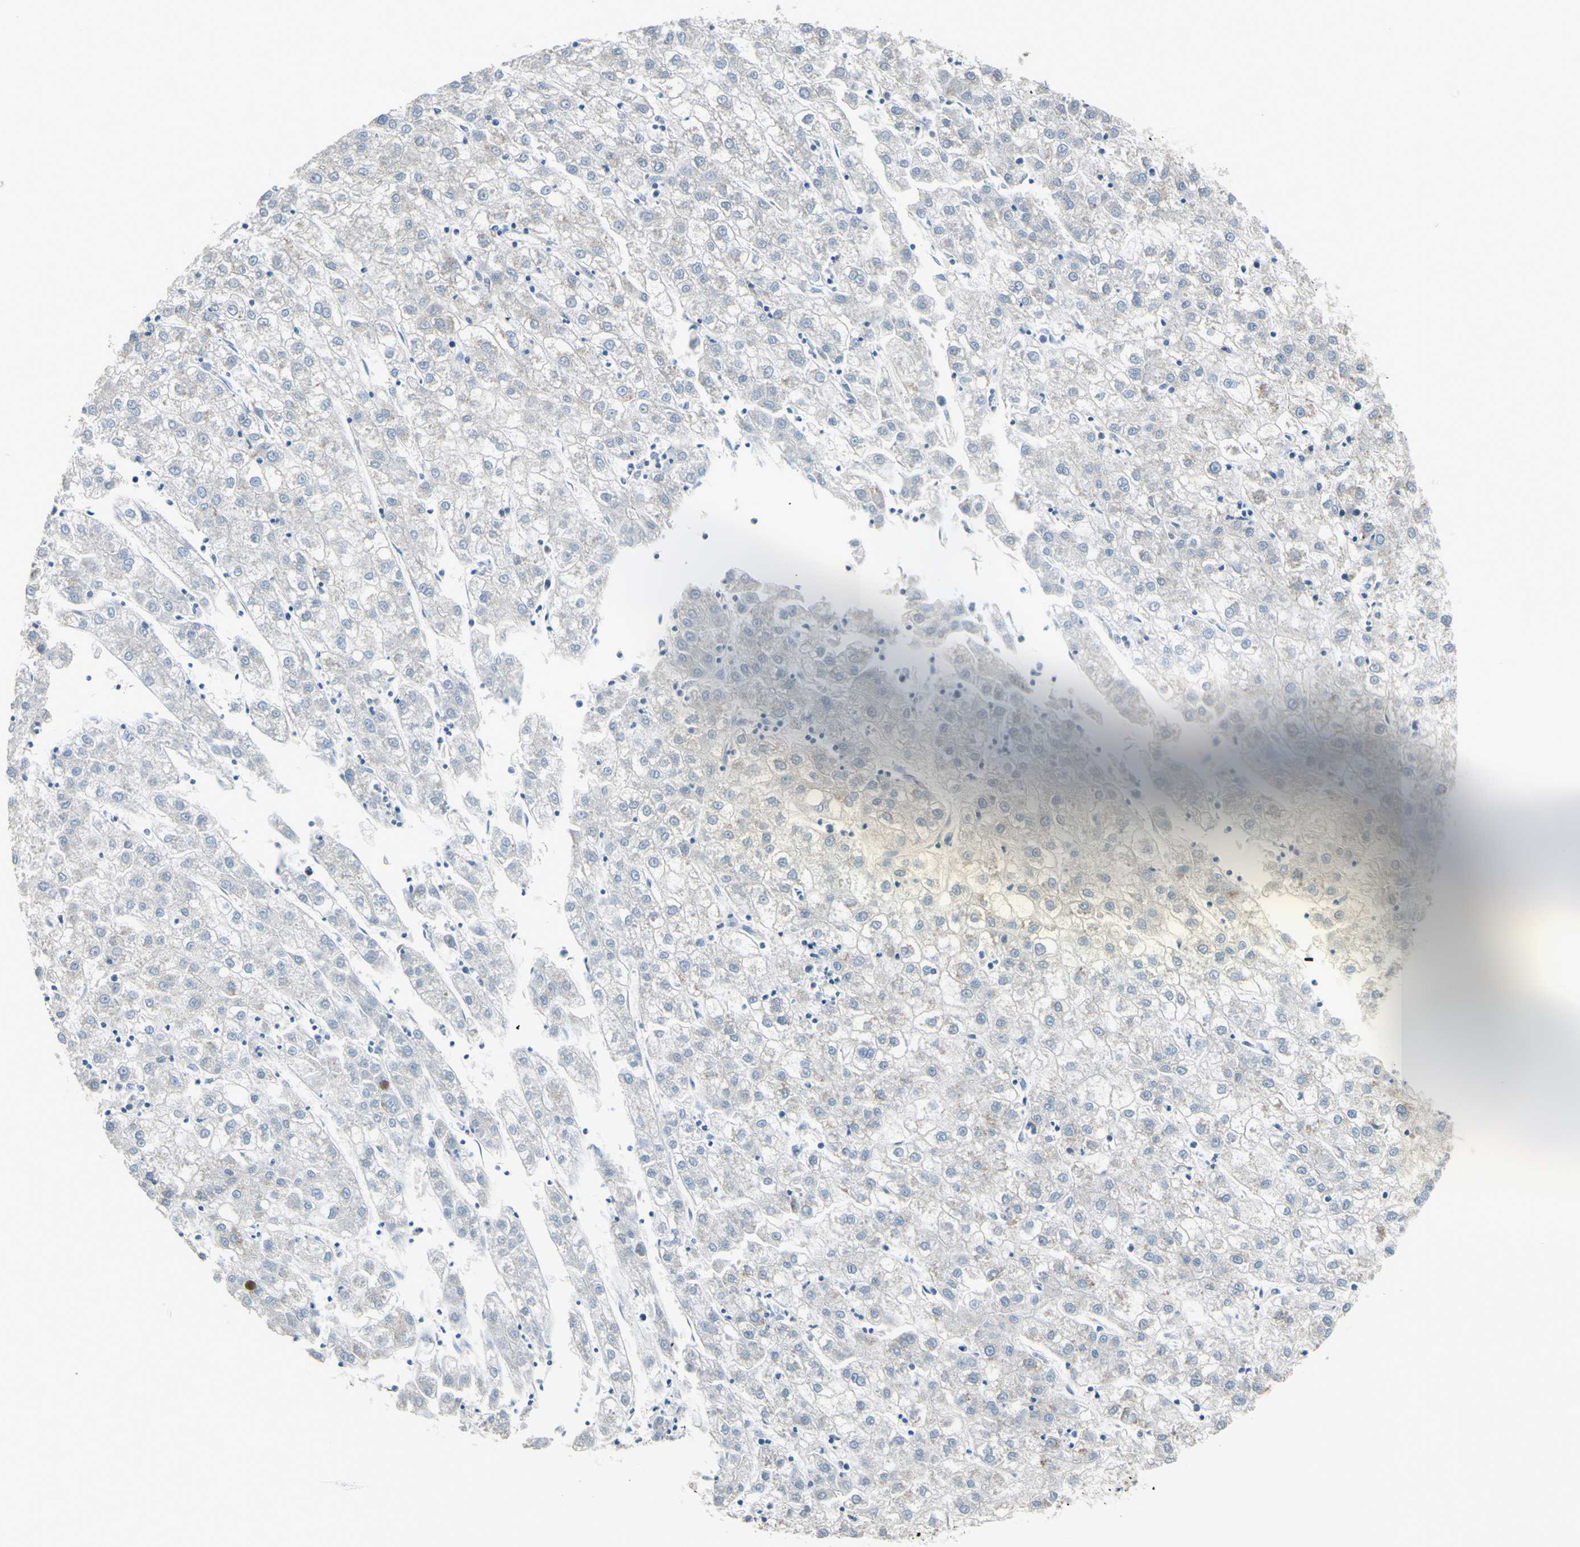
{"staining": {"intensity": "negative", "quantity": "none", "location": "none"}, "tissue": "liver cancer", "cell_type": "Tumor cells", "image_type": "cancer", "snomed": [{"axis": "morphology", "description": "Carcinoma, Hepatocellular, NOS"}, {"axis": "topography", "description": "Liver"}], "caption": "This is an immunohistochemistry micrograph of human liver cancer. There is no positivity in tumor cells.", "gene": "FAM171B", "patient": {"sex": "male", "age": 72}}